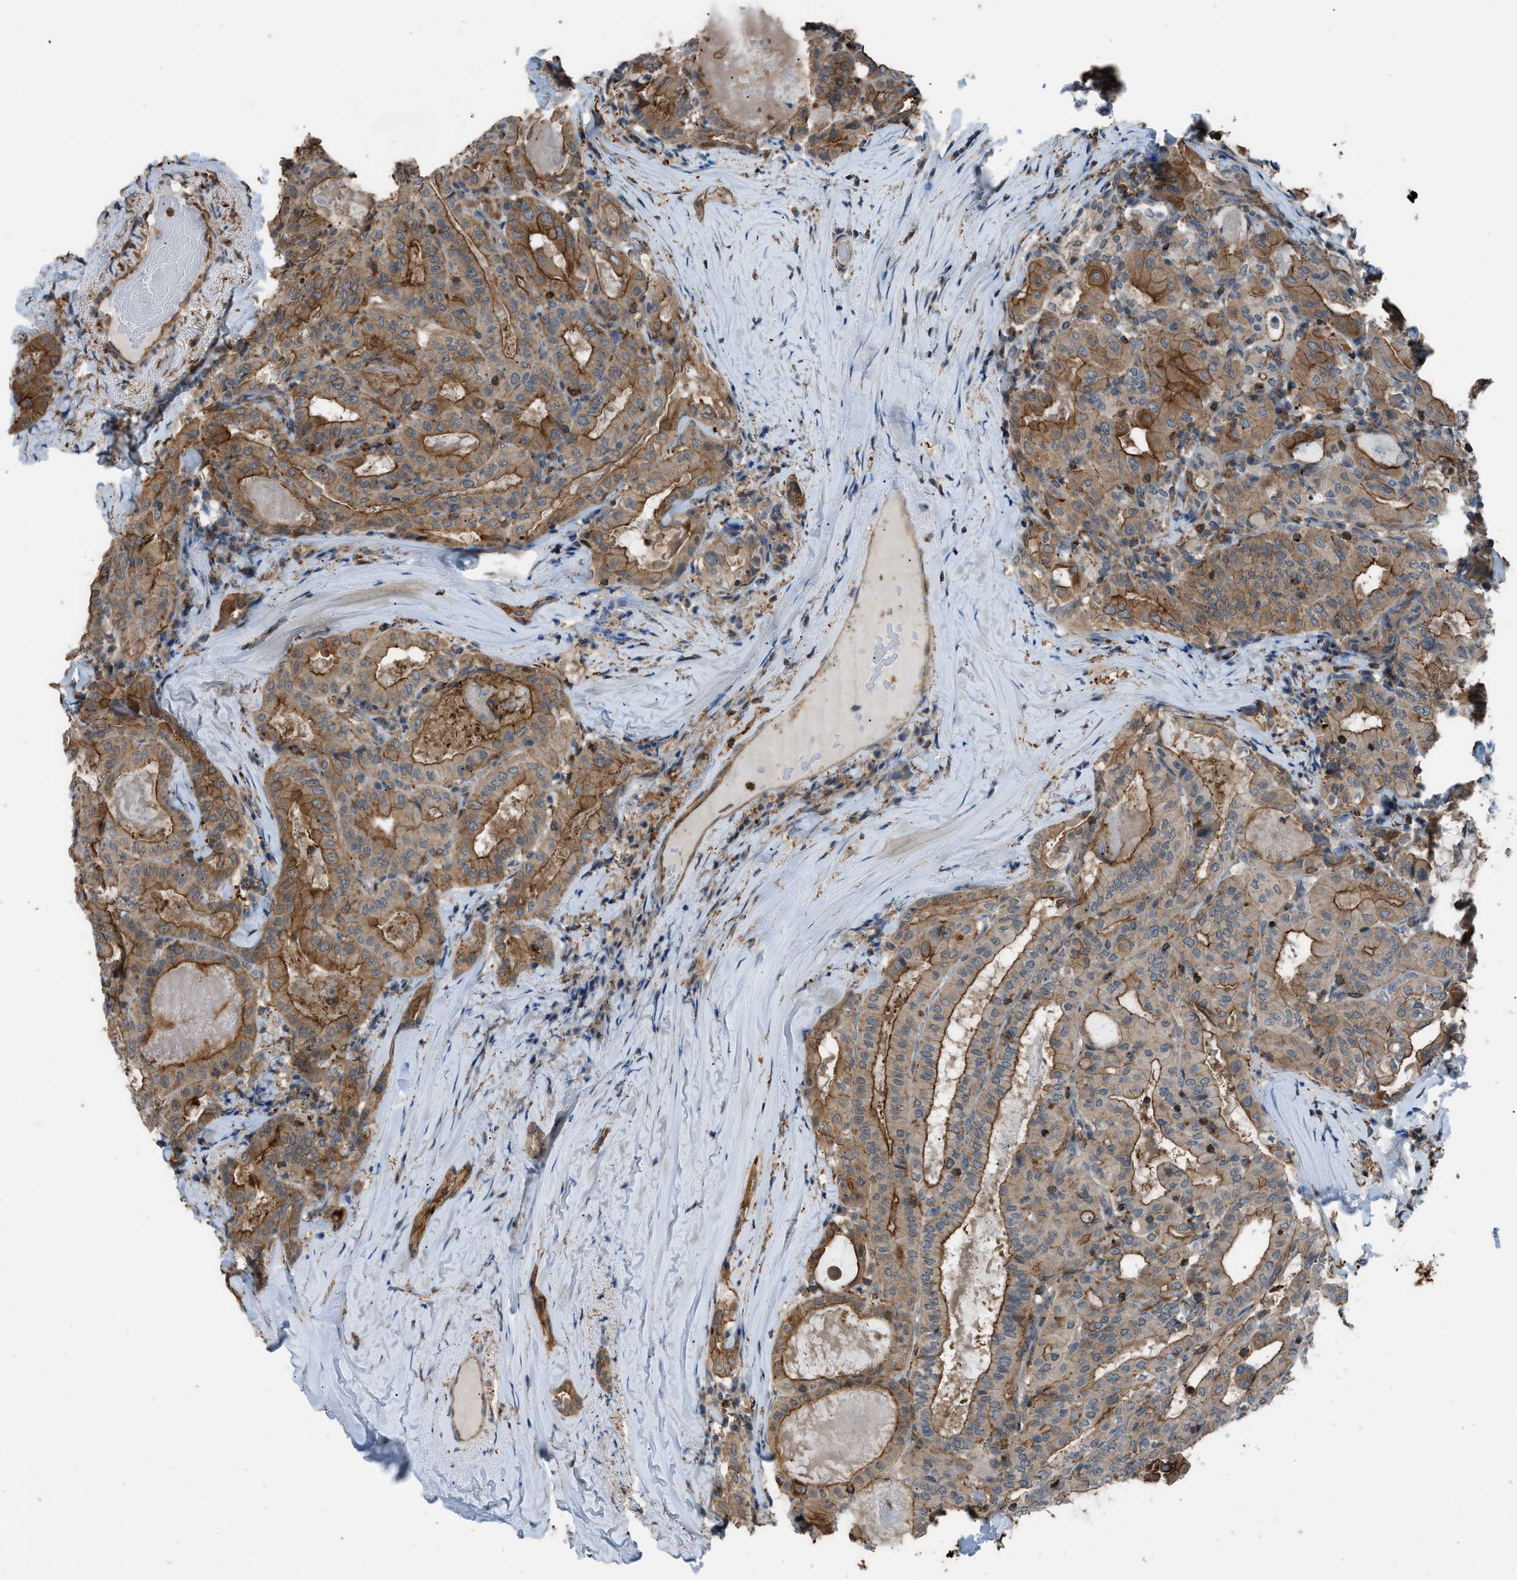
{"staining": {"intensity": "moderate", "quantity": ">75%", "location": "cytoplasmic/membranous"}, "tissue": "thyroid cancer", "cell_type": "Tumor cells", "image_type": "cancer", "snomed": [{"axis": "morphology", "description": "Papillary adenocarcinoma, NOS"}, {"axis": "topography", "description": "Thyroid gland"}], "caption": "Thyroid cancer stained with a brown dye exhibits moderate cytoplasmic/membranous positive staining in about >75% of tumor cells.", "gene": "DYRK1A", "patient": {"sex": "female", "age": 42}}